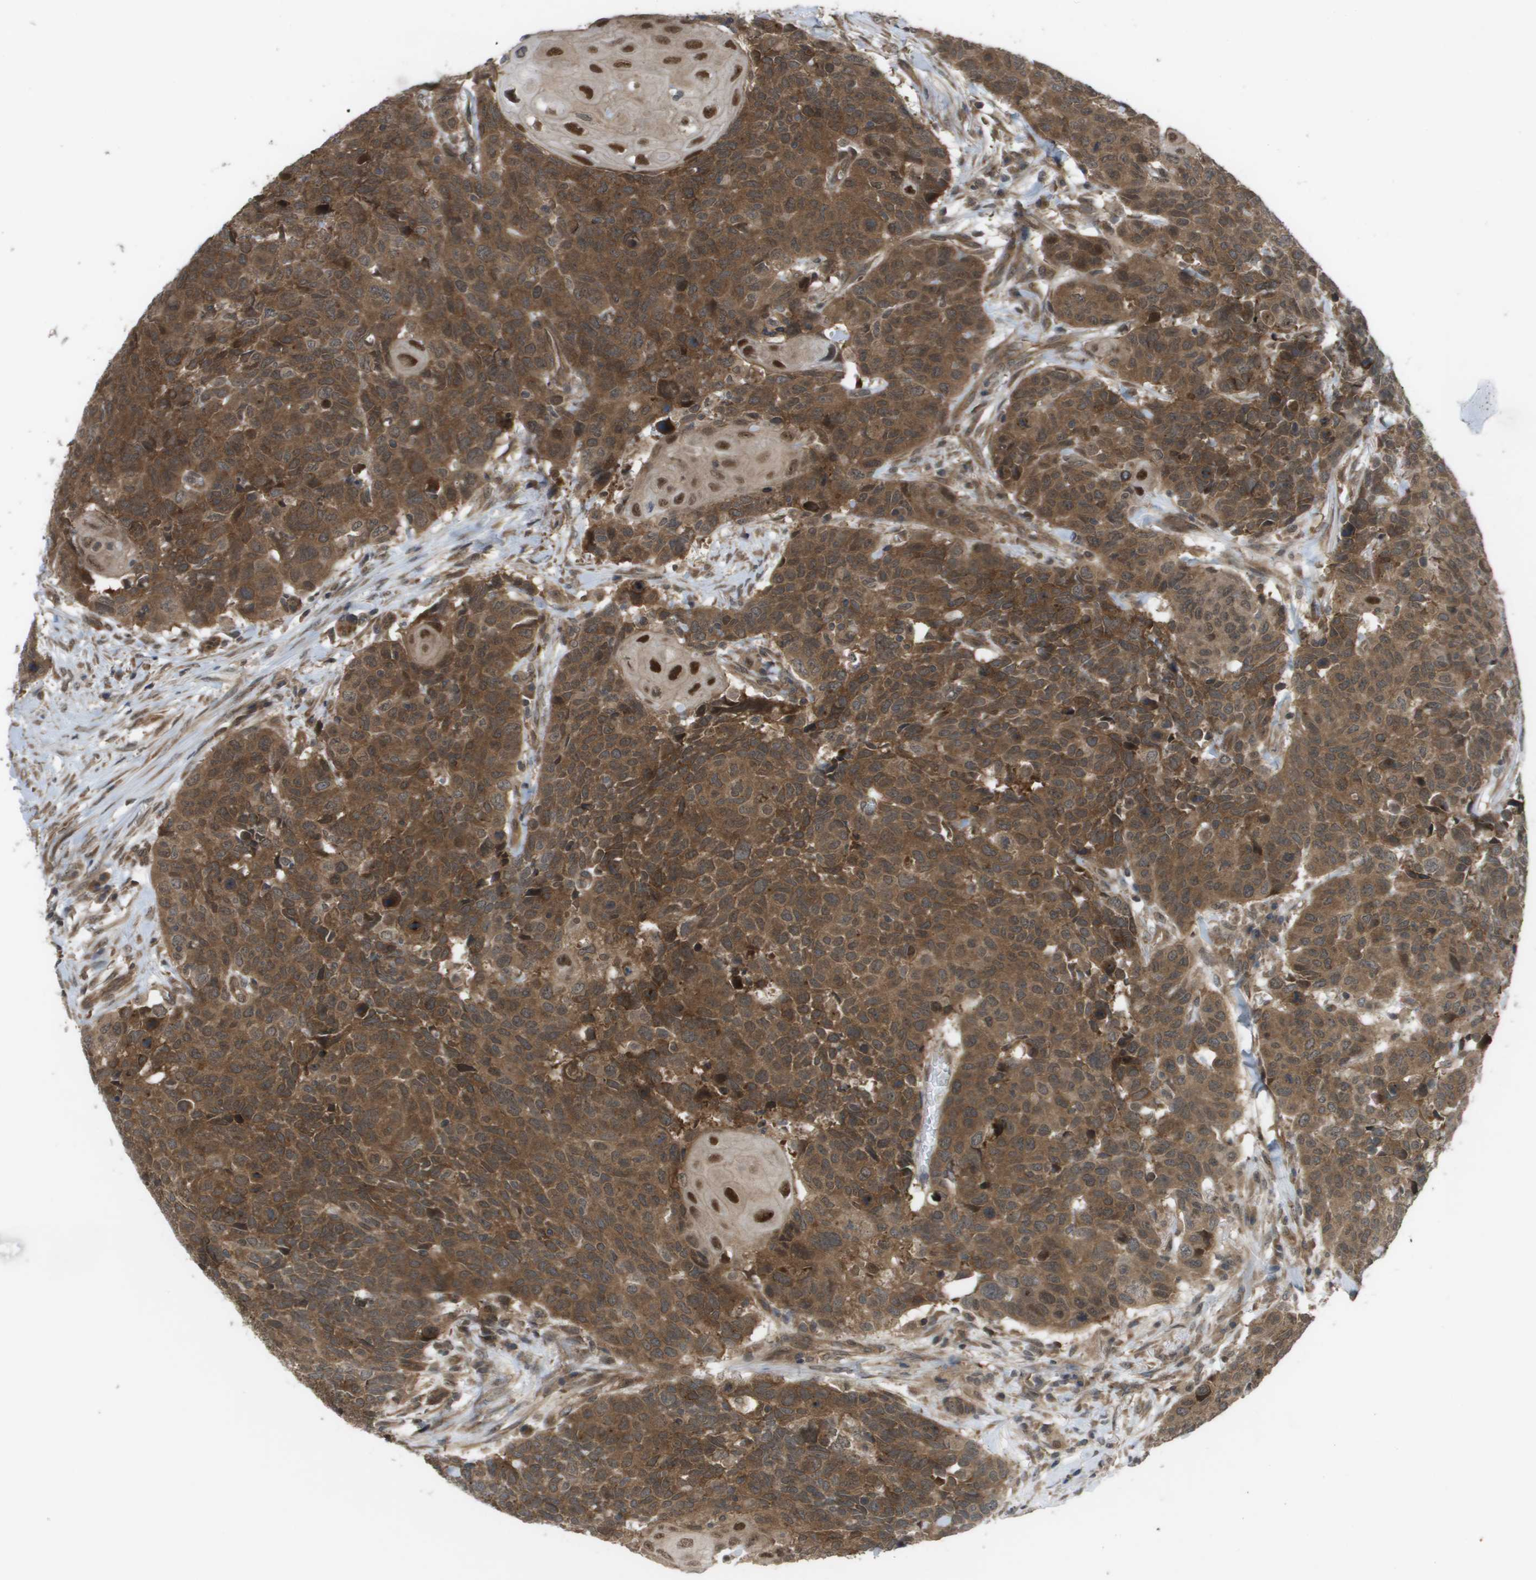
{"staining": {"intensity": "moderate", "quantity": ">75%", "location": "cytoplasmic/membranous,nuclear"}, "tissue": "head and neck cancer", "cell_type": "Tumor cells", "image_type": "cancer", "snomed": [{"axis": "morphology", "description": "Squamous cell carcinoma, NOS"}, {"axis": "topography", "description": "Head-Neck"}], "caption": "Squamous cell carcinoma (head and neck) tissue shows moderate cytoplasmic/membranous and nuclear staining in approximately >75% of tumor cells", "gene": "CTPS2", "patient": {"sex": "male", "age": 66}}